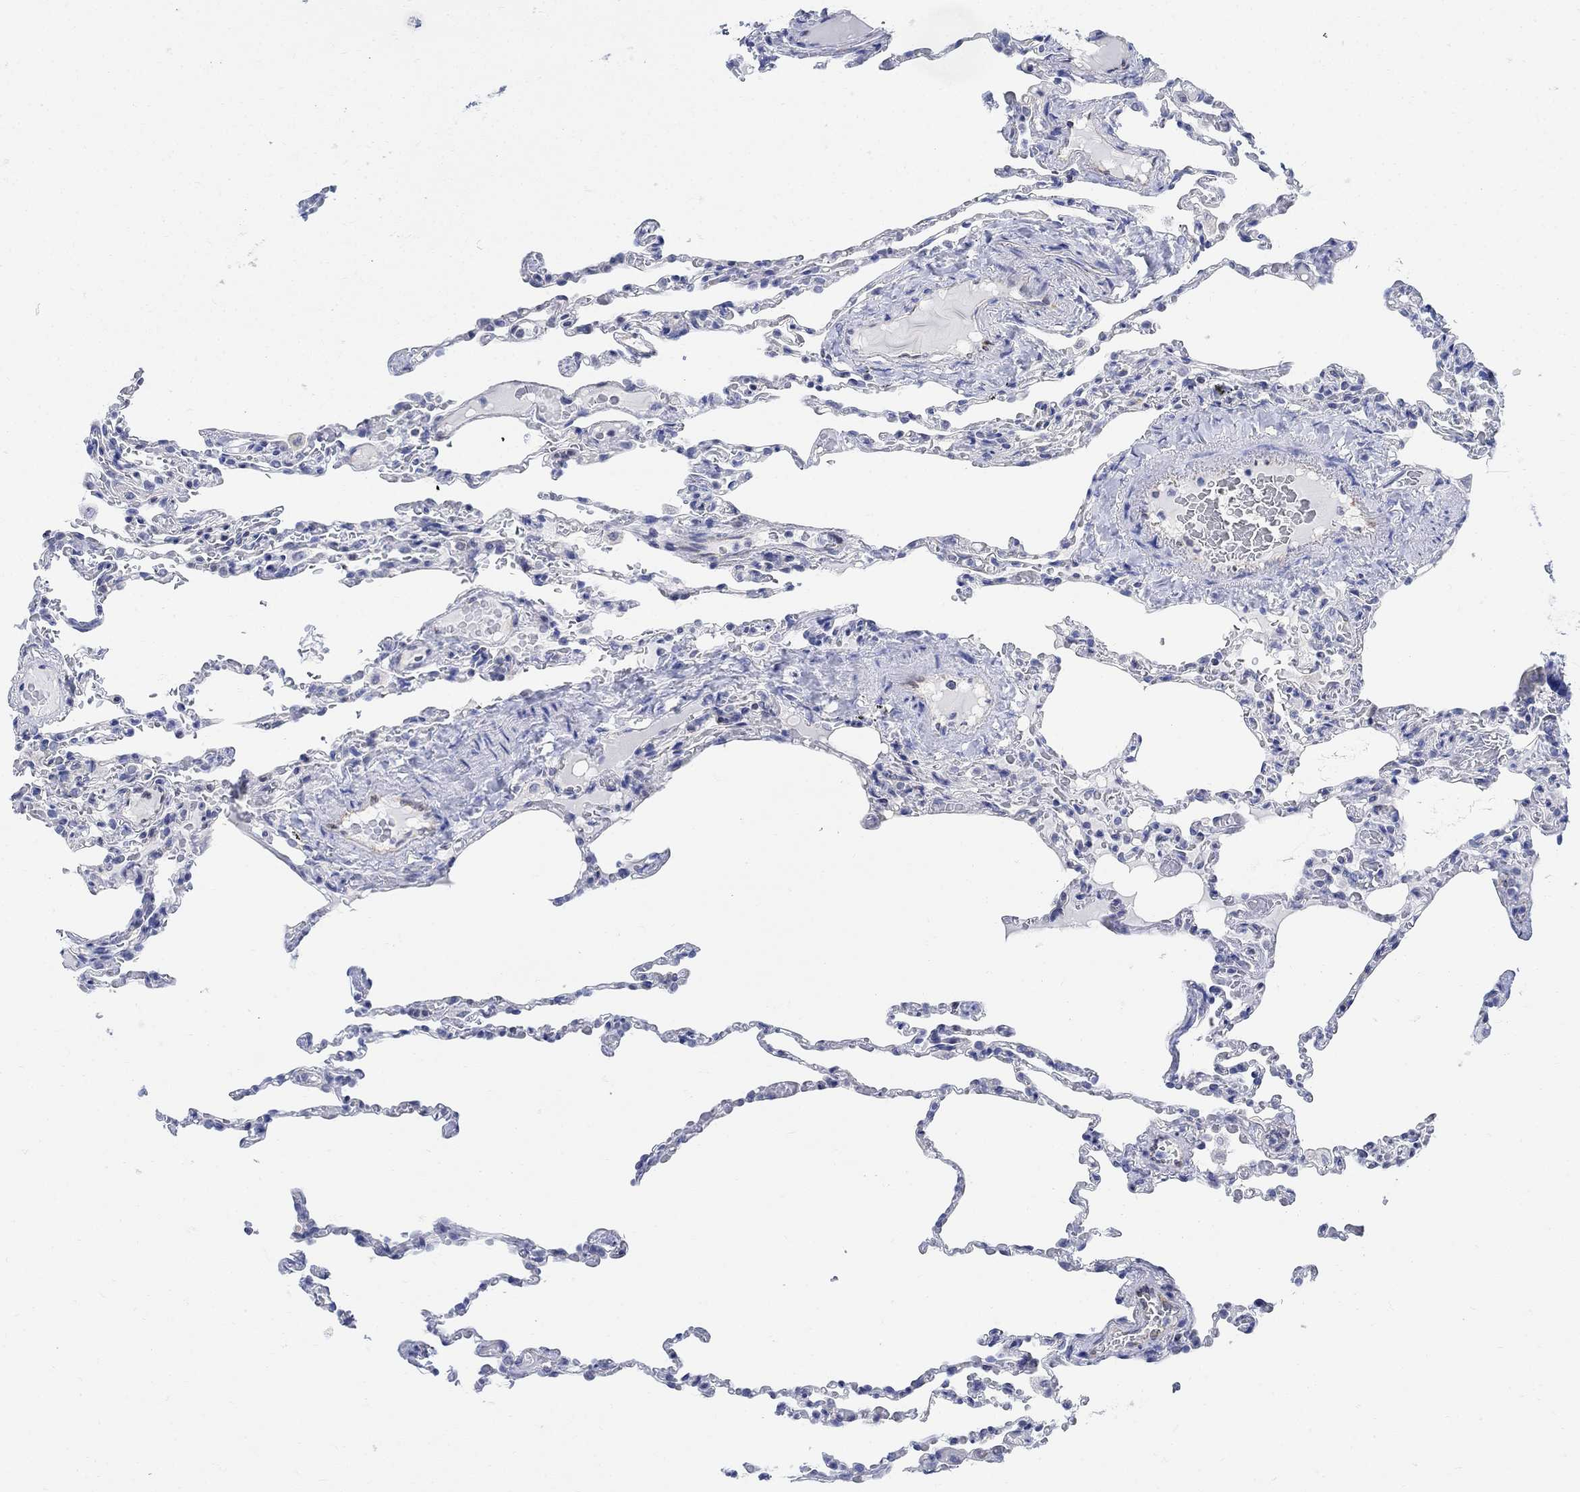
{"staining": {"intensity": "negative", "quantity": "none", "location": "none"}, "tissue": "lung", "cell_type": "Alveolar cells", "image_type": "normal", "snomed": [{"axis": "morphology", "description": "Normal tissue, NOS"}, {"axis": "topography", "description": "Lung"}], "caption": "Immunohistochemistry micrograph of unremarkable lung stained for a protein (brown), which demonstrates no staining in alveolar cells.", "gene": "PHF21B", "patient": {"sex": "female", "age": 43}}